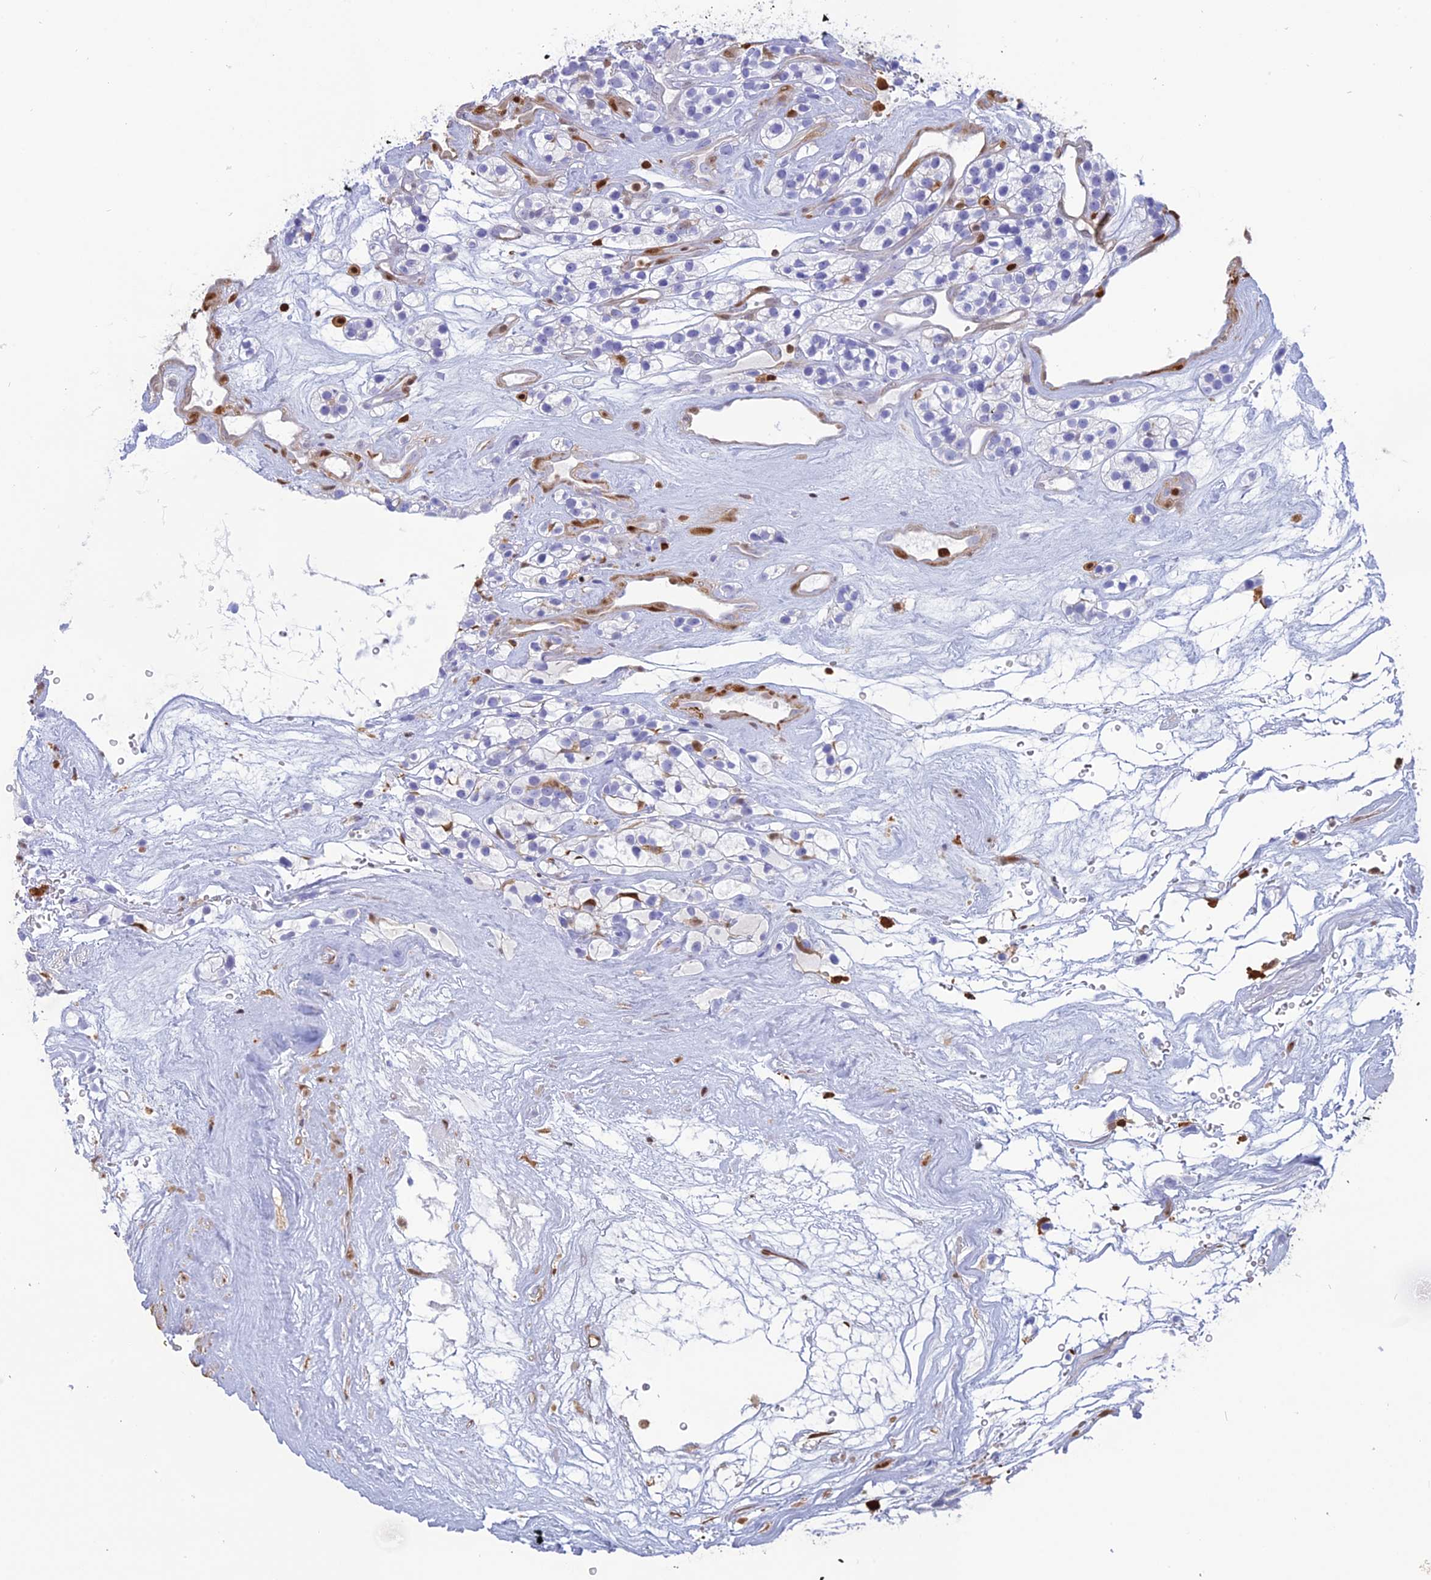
{"staining": {"intensity": "negative", "quantity": "none", "location": "none"}, "tissue": "renal cancer", "cell_type": "Tumor cells", "image_type": "cancer", "snomed": [{"axis": "morphology", "description": "Adenocarcinoma, NOS"}, {"axis": "topography", "description": "Kidney"}], "caption": "Immunohistochemical staining of adenocarcinoma (renal) displays no significant positivity in tumor cells.", "gene": "PGBD4", "patient": {"sex": "female", "age": 57}}